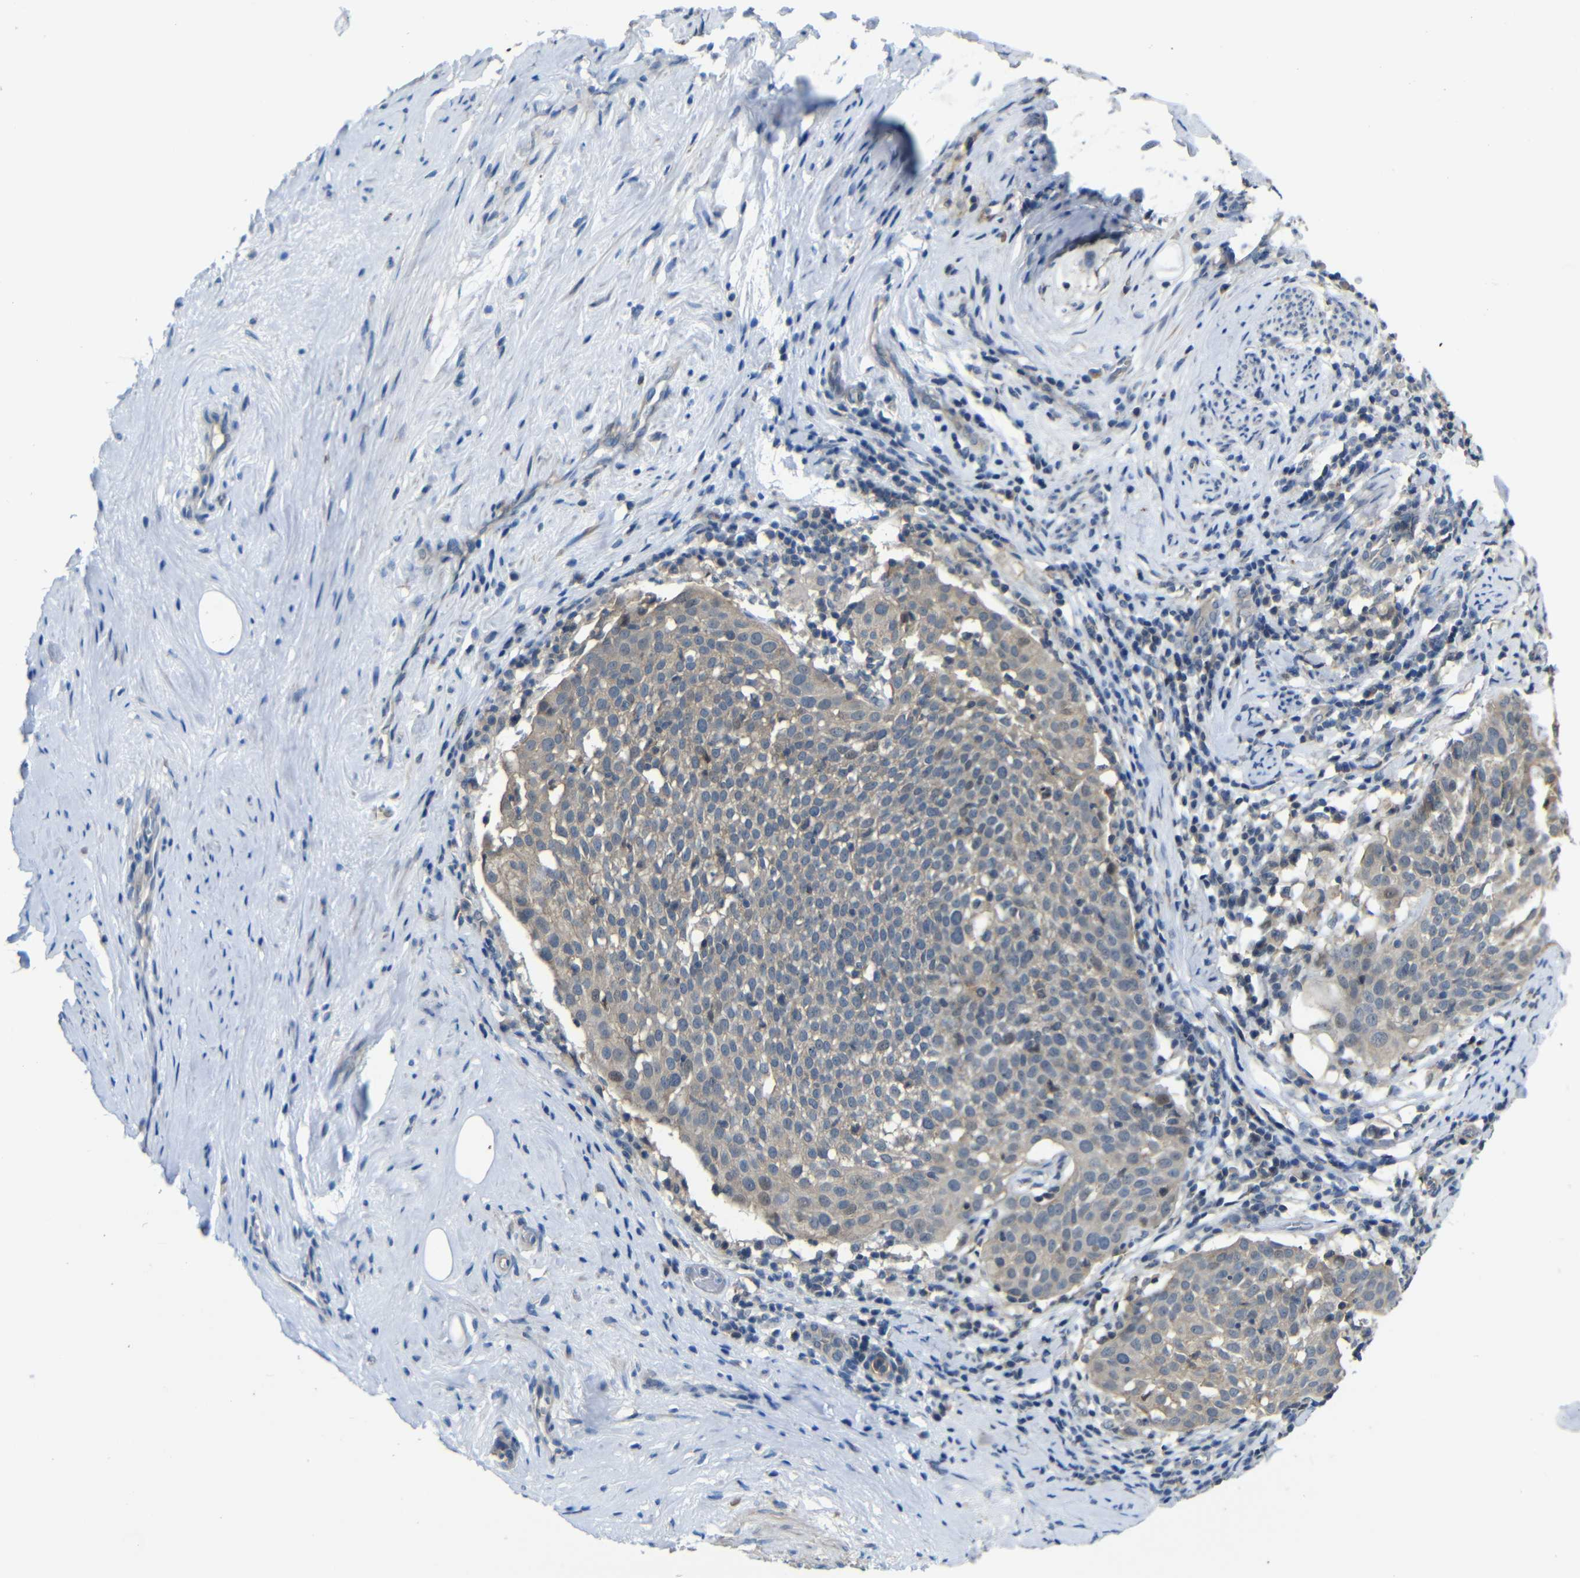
{"staining": {"intensity": "weak", "quantity": ">75%", "location": "cytoplasmic/membranous"}, "tissue": "cervical cancer", "cell_type": "Tumor cells", "image_type": "cancer", "snomed": [{"axis": "morphology", "description": "Squamous cell carcinoma, NOS"}, {"axis": "topography", "description": "Cervix"}], "caption": "Cervical squamous cell carcinoma stained with DAB (3,3'-diaminobenzidine) immunohistochemistry reveals low levels of weak cytoplasmic/membranous staining in about >75% of tumor cells. The staining was performed using DAB to visualize the protein expression in brown, while the nuclei were stained in blue with hematoxylin (Magnification: 20x).", "gene": "ZNF90", "patient": {"sex": "female", "age": 51}}